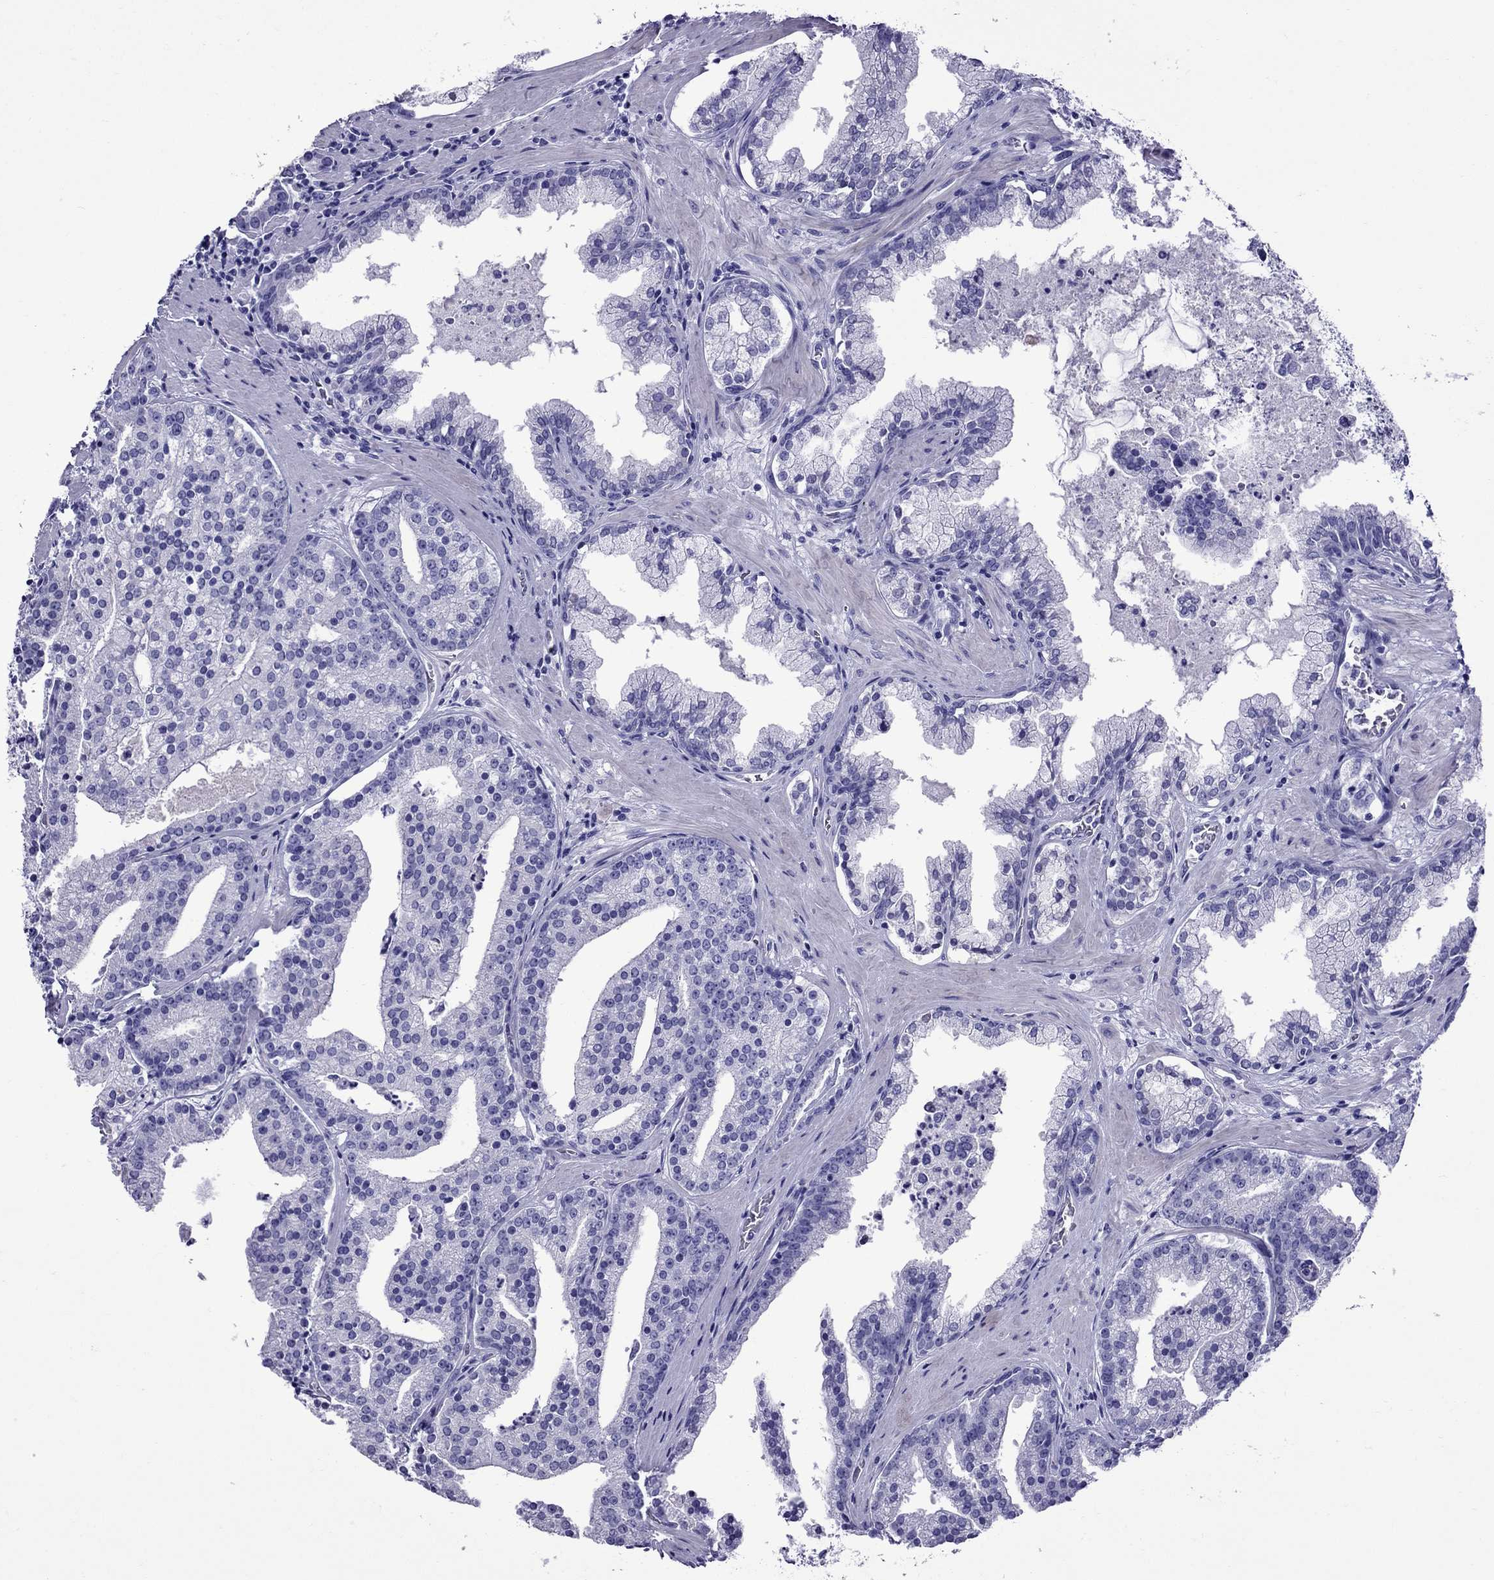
{"staining": {"intensity": "negative", "quantity": "none", "location": "none"}, "tissue": "prostate cancer", "cell_type": "Tumor cells", "image_type": "cancer", "snomed": [{"axis": "morphology", "description": "Adenocarcinoma, NOS"}, {"axis": "topography", "description": "Prostate and seminal vesicle, NOS"}, {"axis": "topography", "description": "Prostate"}], "caption": "An IHC micrograph of prostate cancer (adenocarcinoma) is shown. There is no staining in tumor cells of prostate cancer (adenocarcinoma).", "gene": "CRYBA1", "patient": {"sex": "male", "age": 44}}